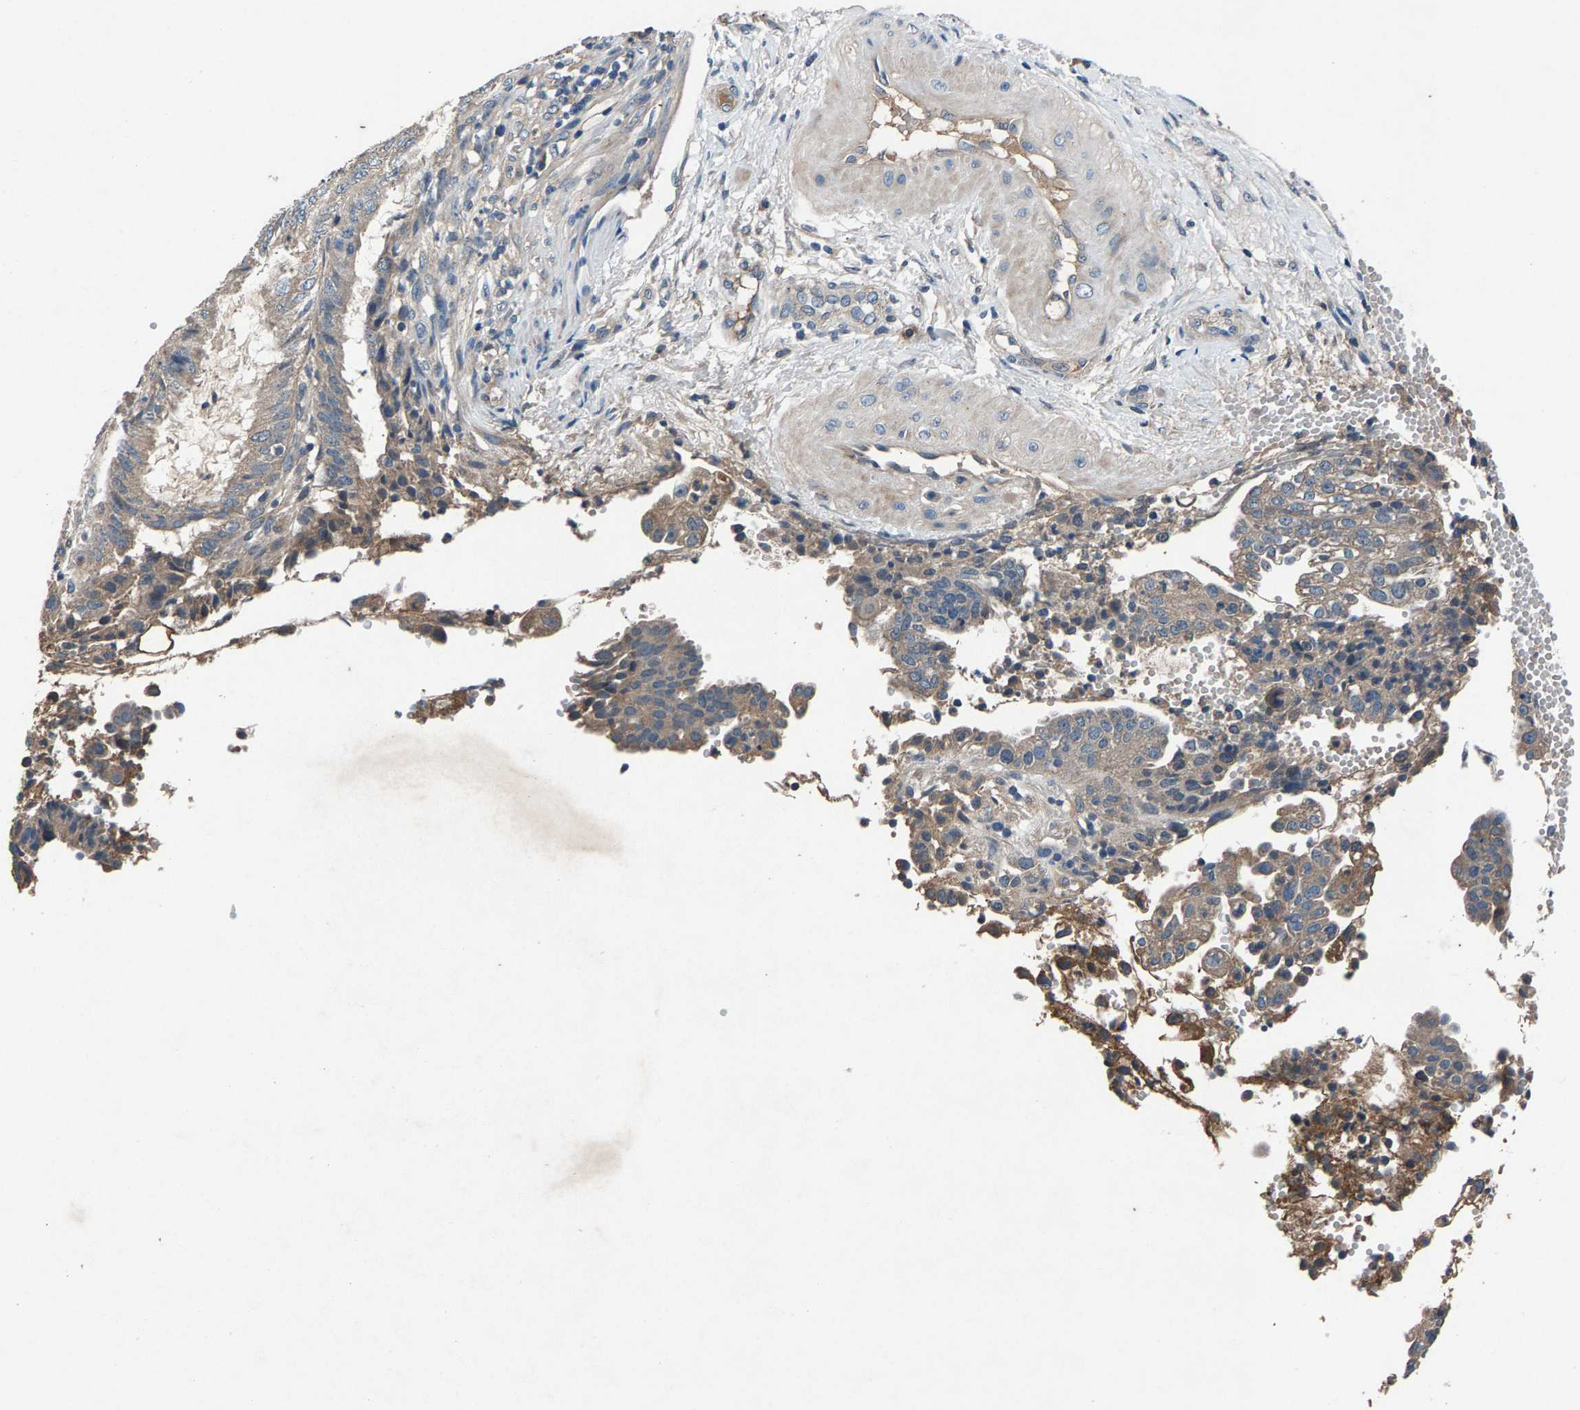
{"staining": {"intensity": "weak", "quantity": "<25%", "location": "cytoplasmic/membranous"}, "tissue": "endometrial cancer", "cell_type": "Tumor cells", "image_type": "cancer", "snomed": [{"axis": "morphology", "description": "Adenocarcinoma, NOS"}, {"axis": "topography", "description": "Endometrium"}], "caption": "Tumor cells are negative for protein expression in human adenocarcinoma (endometrial).", "gene": "PRXL2C", "patient": {"sex": "female", "age": 51}}